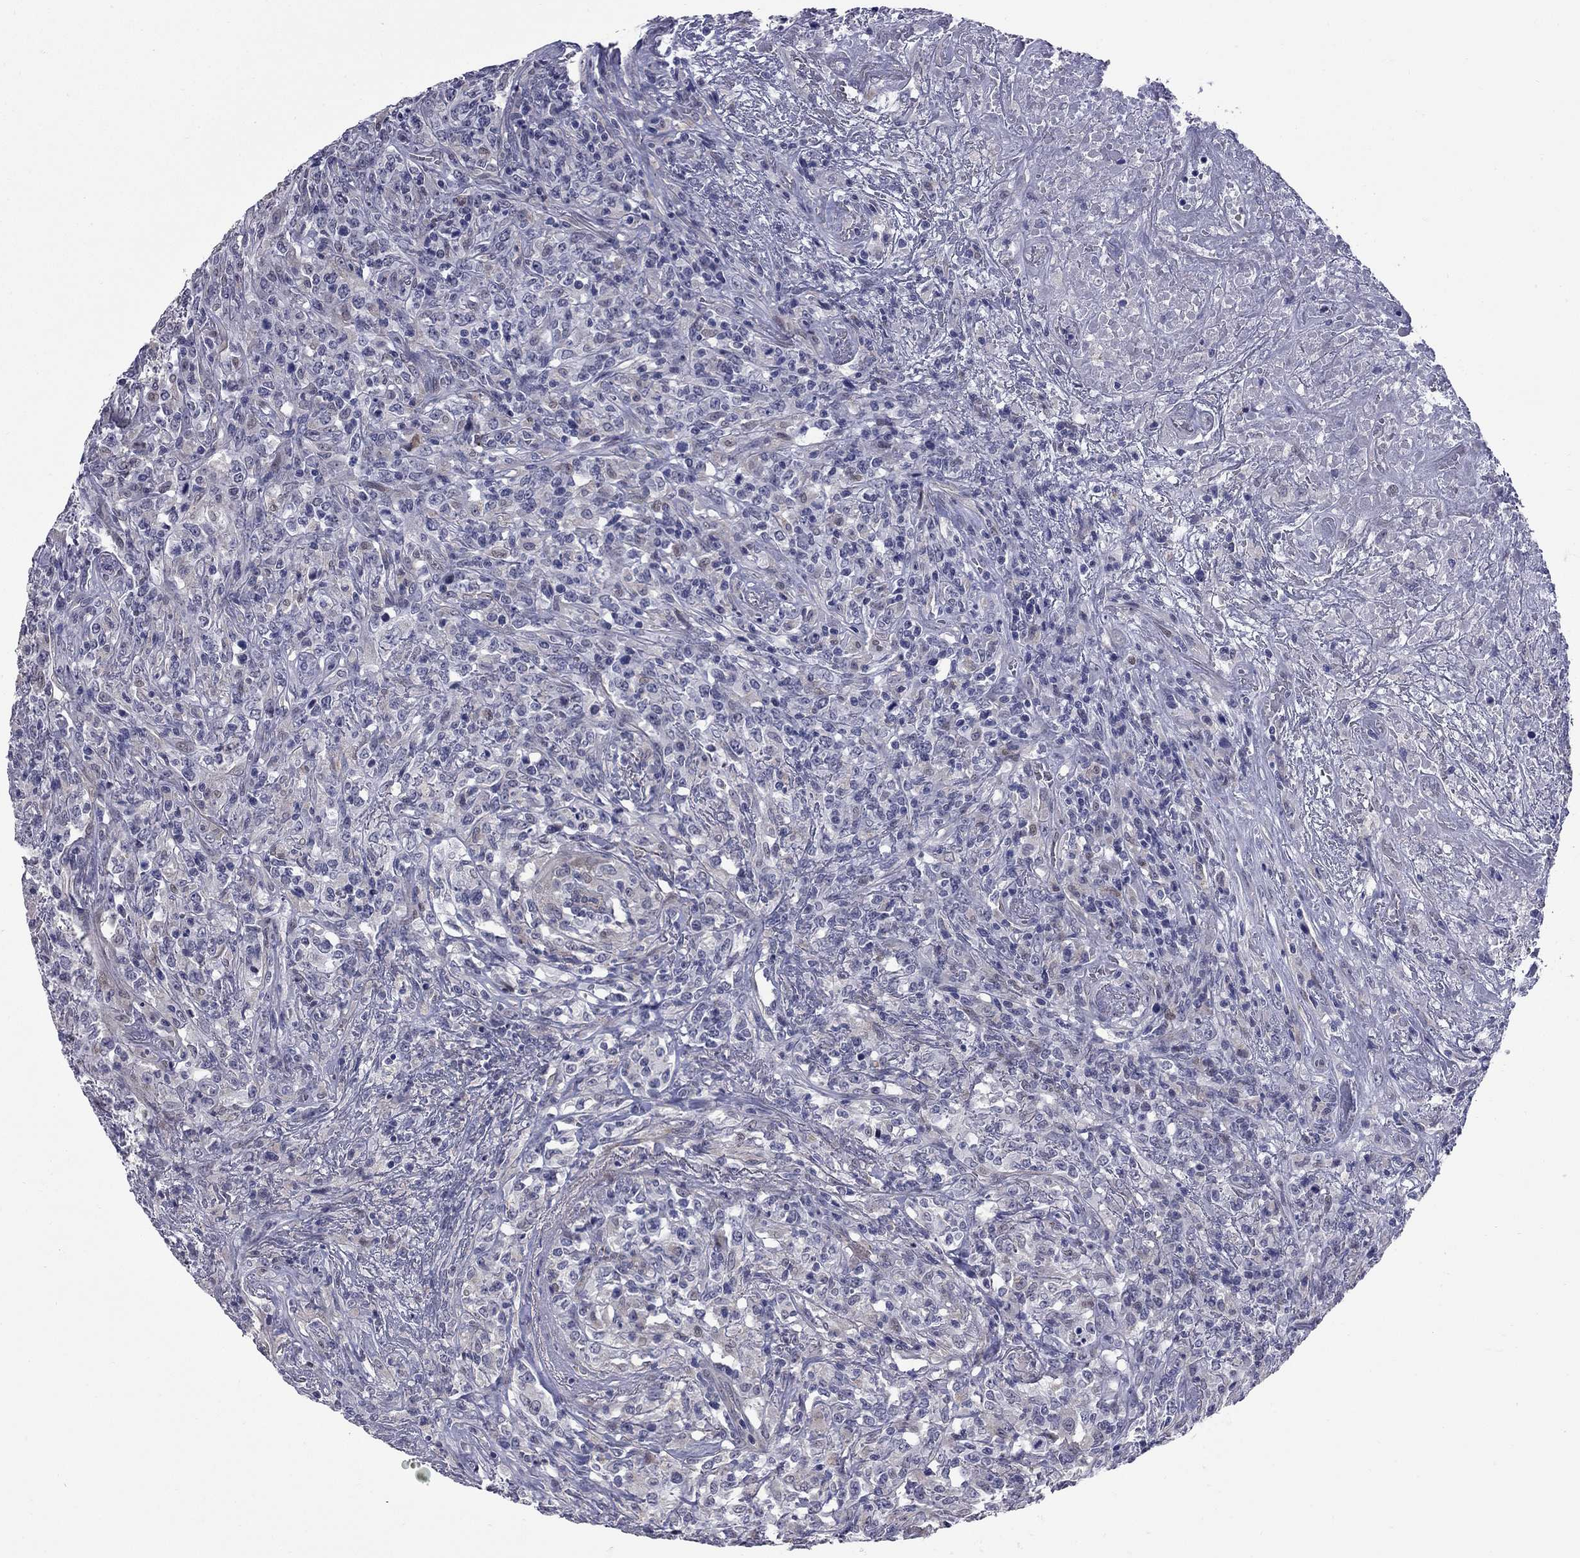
{"staining": {"intensity": "negative", "quantity": "none", "location": "none"}, "tissue": "lymphoma", "cell_type": "Tumor cells", "image_type": "cancer", "snomed": [{"axis": "morphology", "description": "Malignant lymphoma, non-Hodgkin's type, High grade"}, {"axis": "topography", "description": "Lung"}], "caption": "DAB immunohistochemical staining of lymphoma exhibits no significant staining in tumor cells.", "gene": "HTR4", "patient": {"sex": "male", "age": 79}}